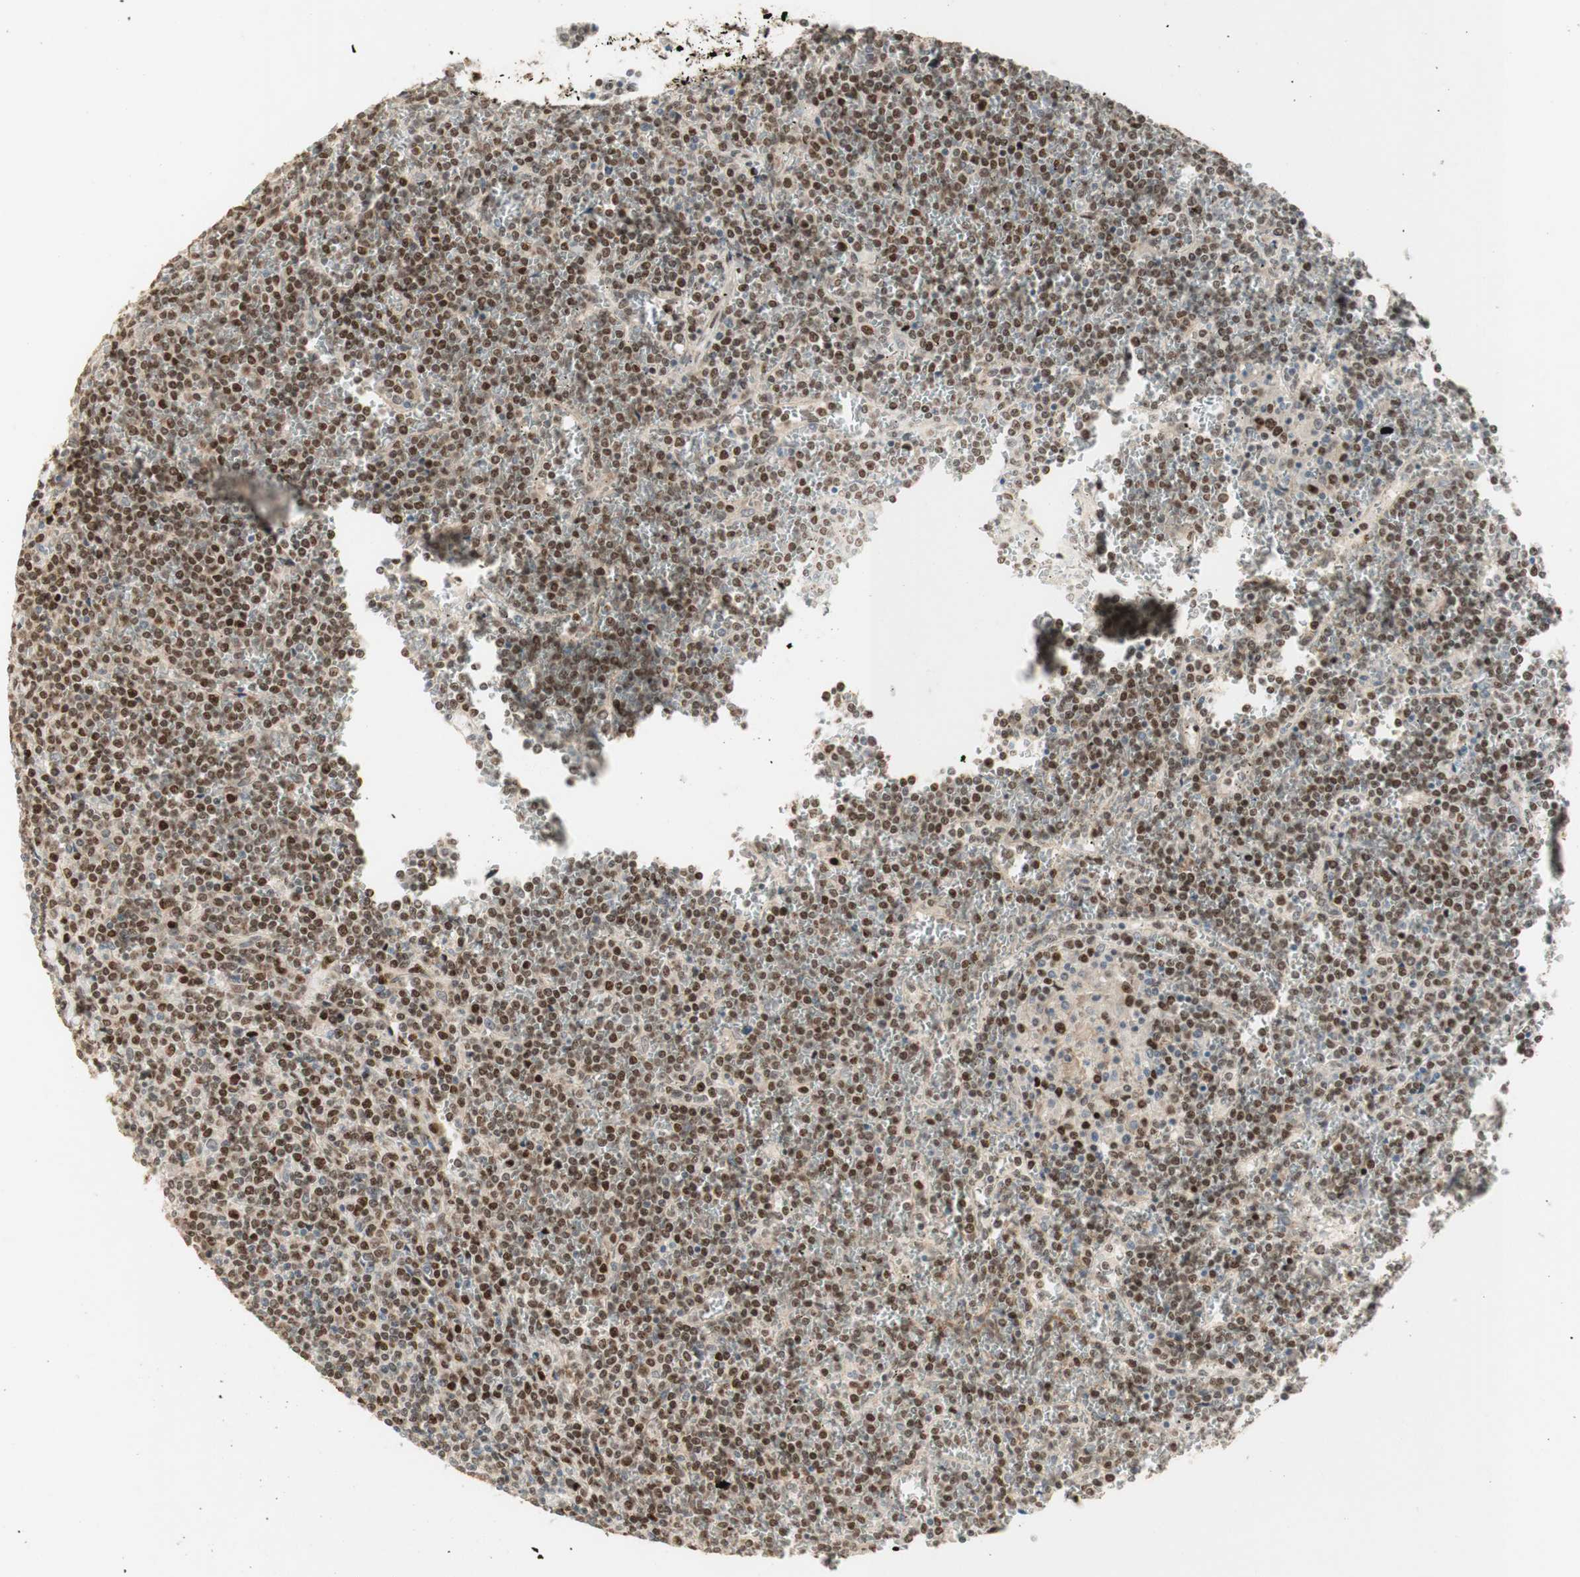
{"staining": {"intensity": "weak", "quantity": ">75%", "location": "nuclear"}, "tissue": "lymphoma", "cell_type": "Tumor cells", "image_type": "cancer", "snomed": [{"axis": "morphology", "description": "Malignant lymphoma, non-Hodgkin's type, Low grade"}, {"axis": "topography", "description": "Spleen"}], "caption": "Lymphoma stained for a protein shows weak nuclear positivity in tumor cells.", "gene": "FOXP1", "patient": {"sex": "female", "age": 19}}